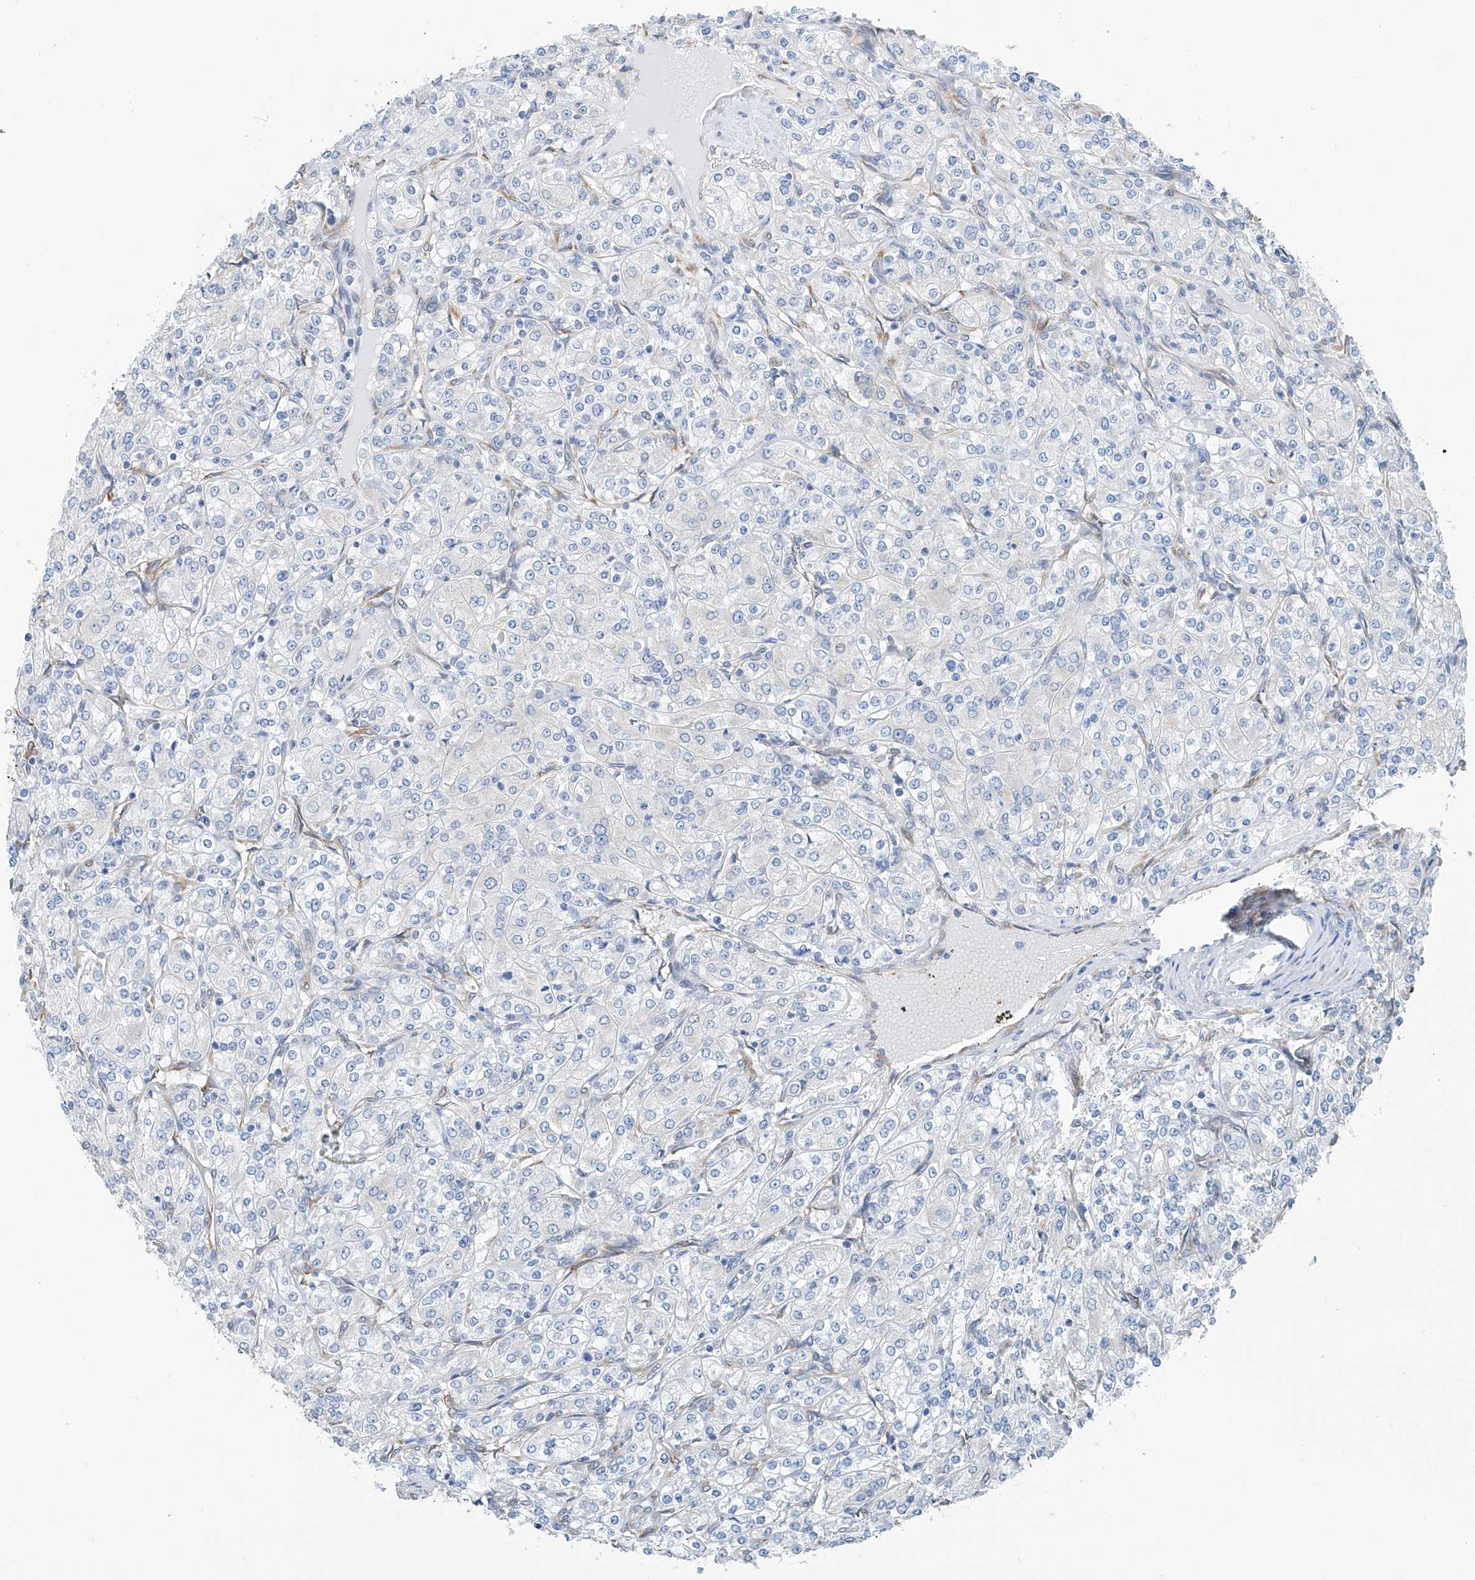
{"staining": {"intensity": "negative", "quantity": "none", "location": "none"}, "tissue": "renal cancer", "cell_type": "Tumor cells", "image_type": "cancer", "snomed": [{"axis": "morphology", "description": "Adenocarcinoma, NOS"}, {"axis": "topography", "description": "Kidney"}], "caption": "Tumor cells show no significant protein staining in adenocarcinoma (renal). (DAB immunohistochemistry (IHC), high magnification).", "gene": "RCN2", "patient": {"sex": "male", "age": 77}}